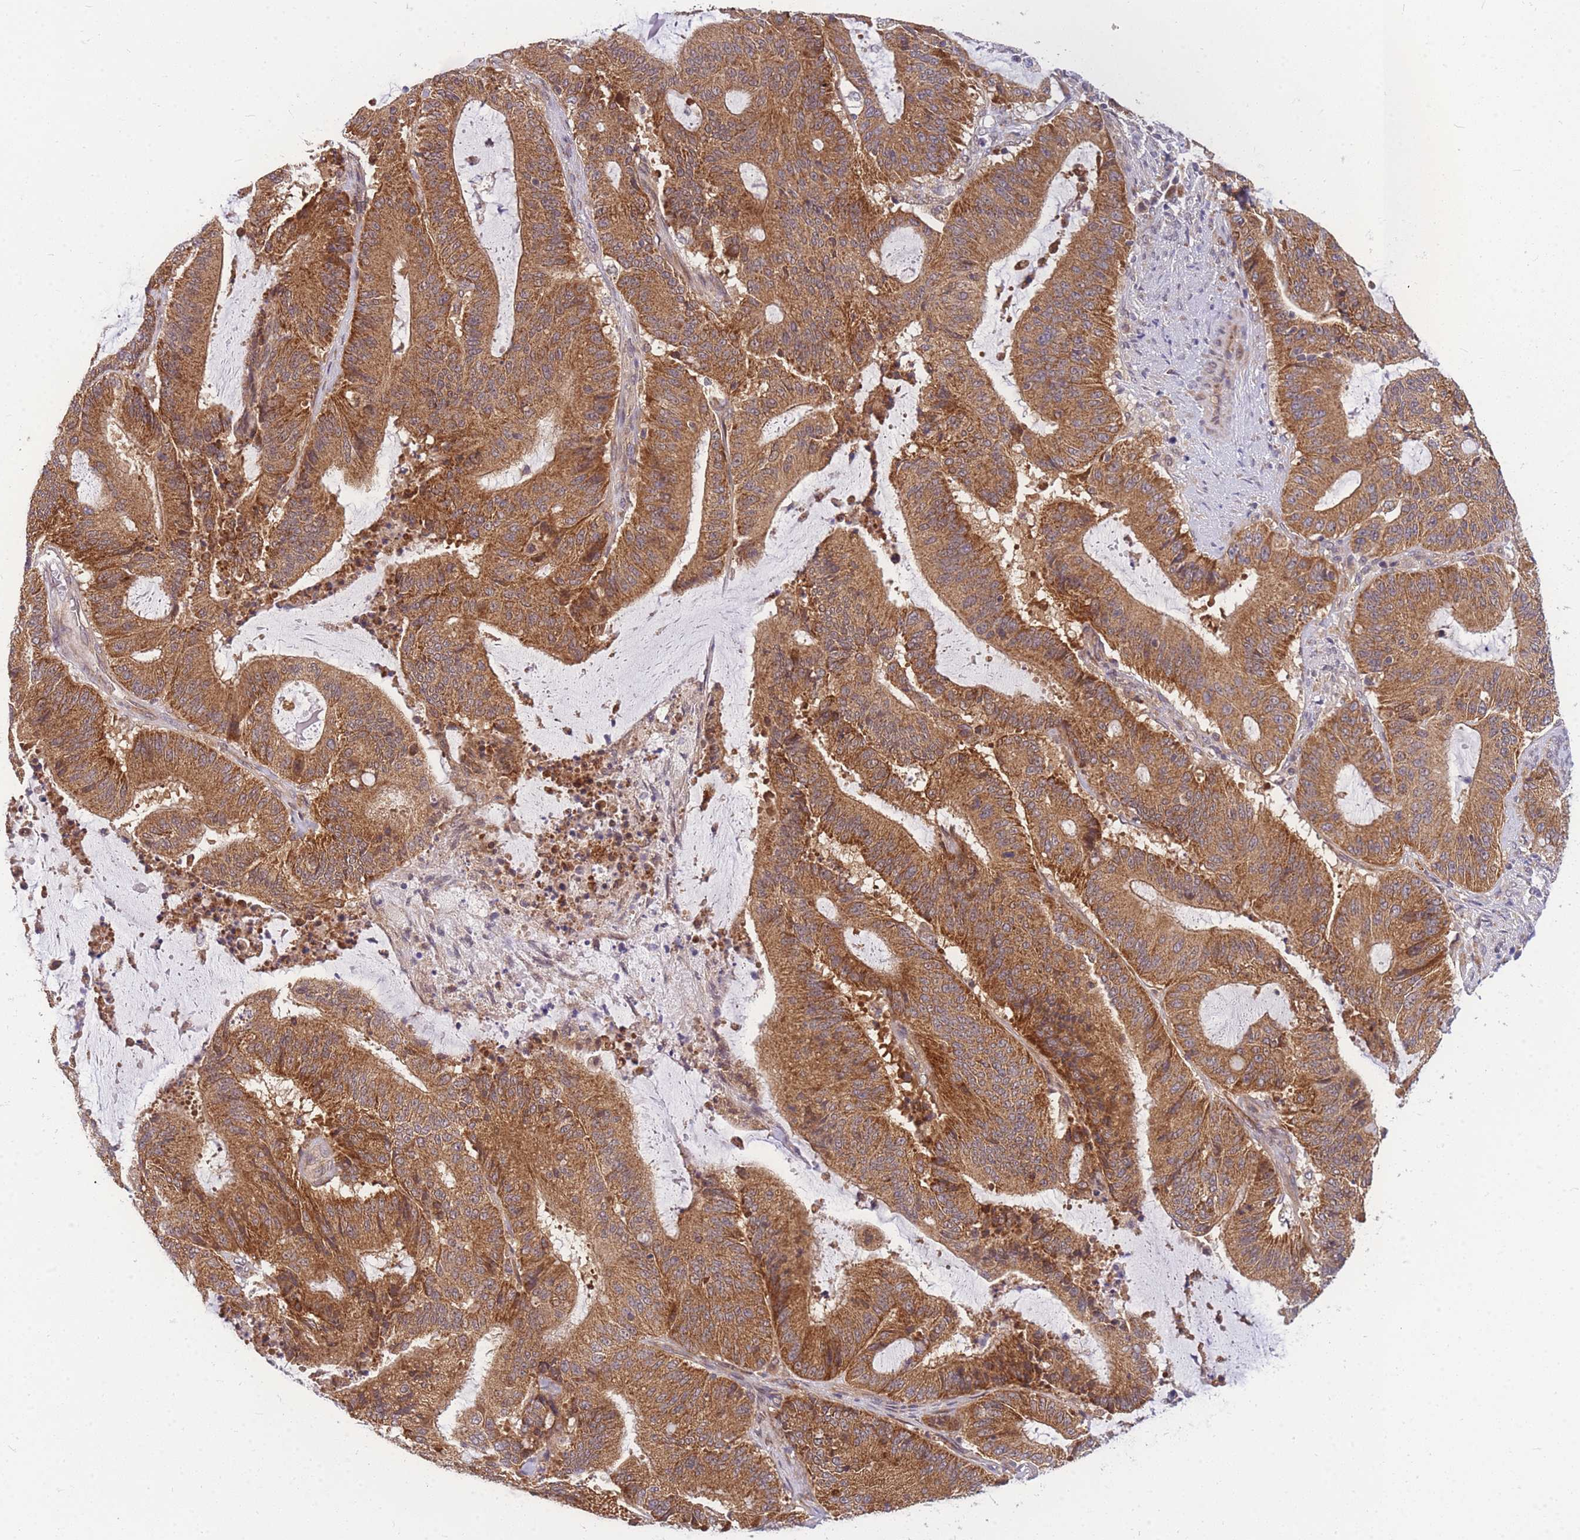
{"staining": {"intensity": "strong", "quantity": ">75%", "location": "cytoplasmic/membranous"}, "tissue": "liver cancer", "cell_type": "Tumor cells", "image_type": "cancer", "snomed": [{"axis": "morphology", "description": "Normal tissue, NOS"}, {"axis": "morphology", "description": "Cholangiocarcinoma"}, {"axis": "topography", "description": "Liver"}, {"axis": "topography", "description": "Peripheral nerve tissue"}], "caption": "Immunohistochemistry (DAB) staining of human liver cholangiocarcinoma demonstrates strong cytoplasmic/membranous protein staining in approximately >75% of tumor cells. Using DAB (brown) and hematoxylin (blue) stains, captured at high magnification using brightfield microscopy.", "gene": "MRPL23", "patient": {"sex": "female", "age": 73}}